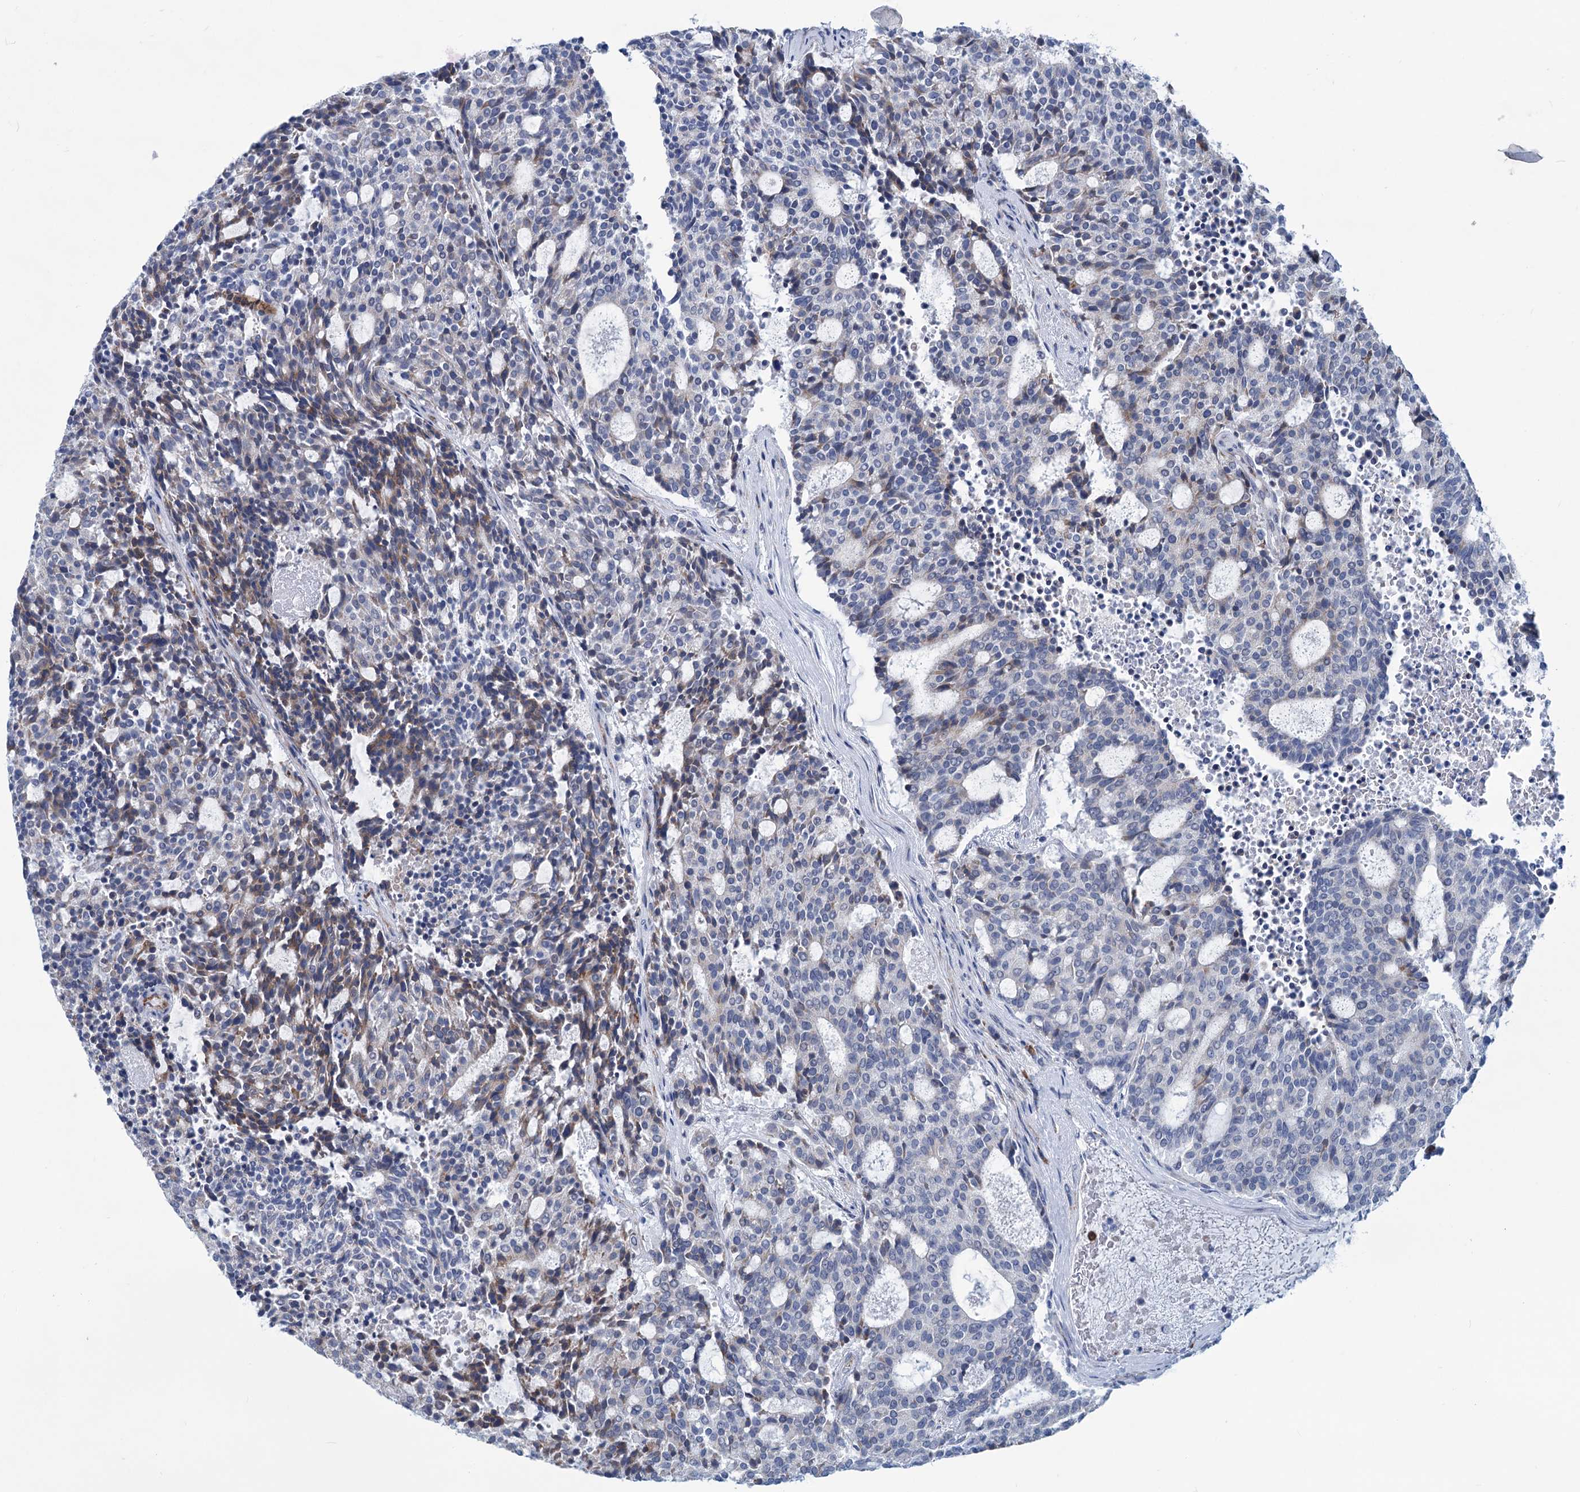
{"staining": {"intensity": "moderate", "quantity": "<25%", "location": "cytoplasmic/membranous"}, "tissue": "carcinoid", "cell_type": "Tumor cells", "image_type": "cancer", "snomed": [{"axis": "morphology", "description": "Carcinoid, malignant, NOS"}, {"axis": "topography", "description": "Pancreas"}], "caption": "Brown immunohistochemical staining in human carcinoid (malignant) exhibits moderate cytoplasmic/membranous positivity in about <25% of tumor cells.", "gene": "NEU3", "patient": {"sex": "female", "age": 54}}